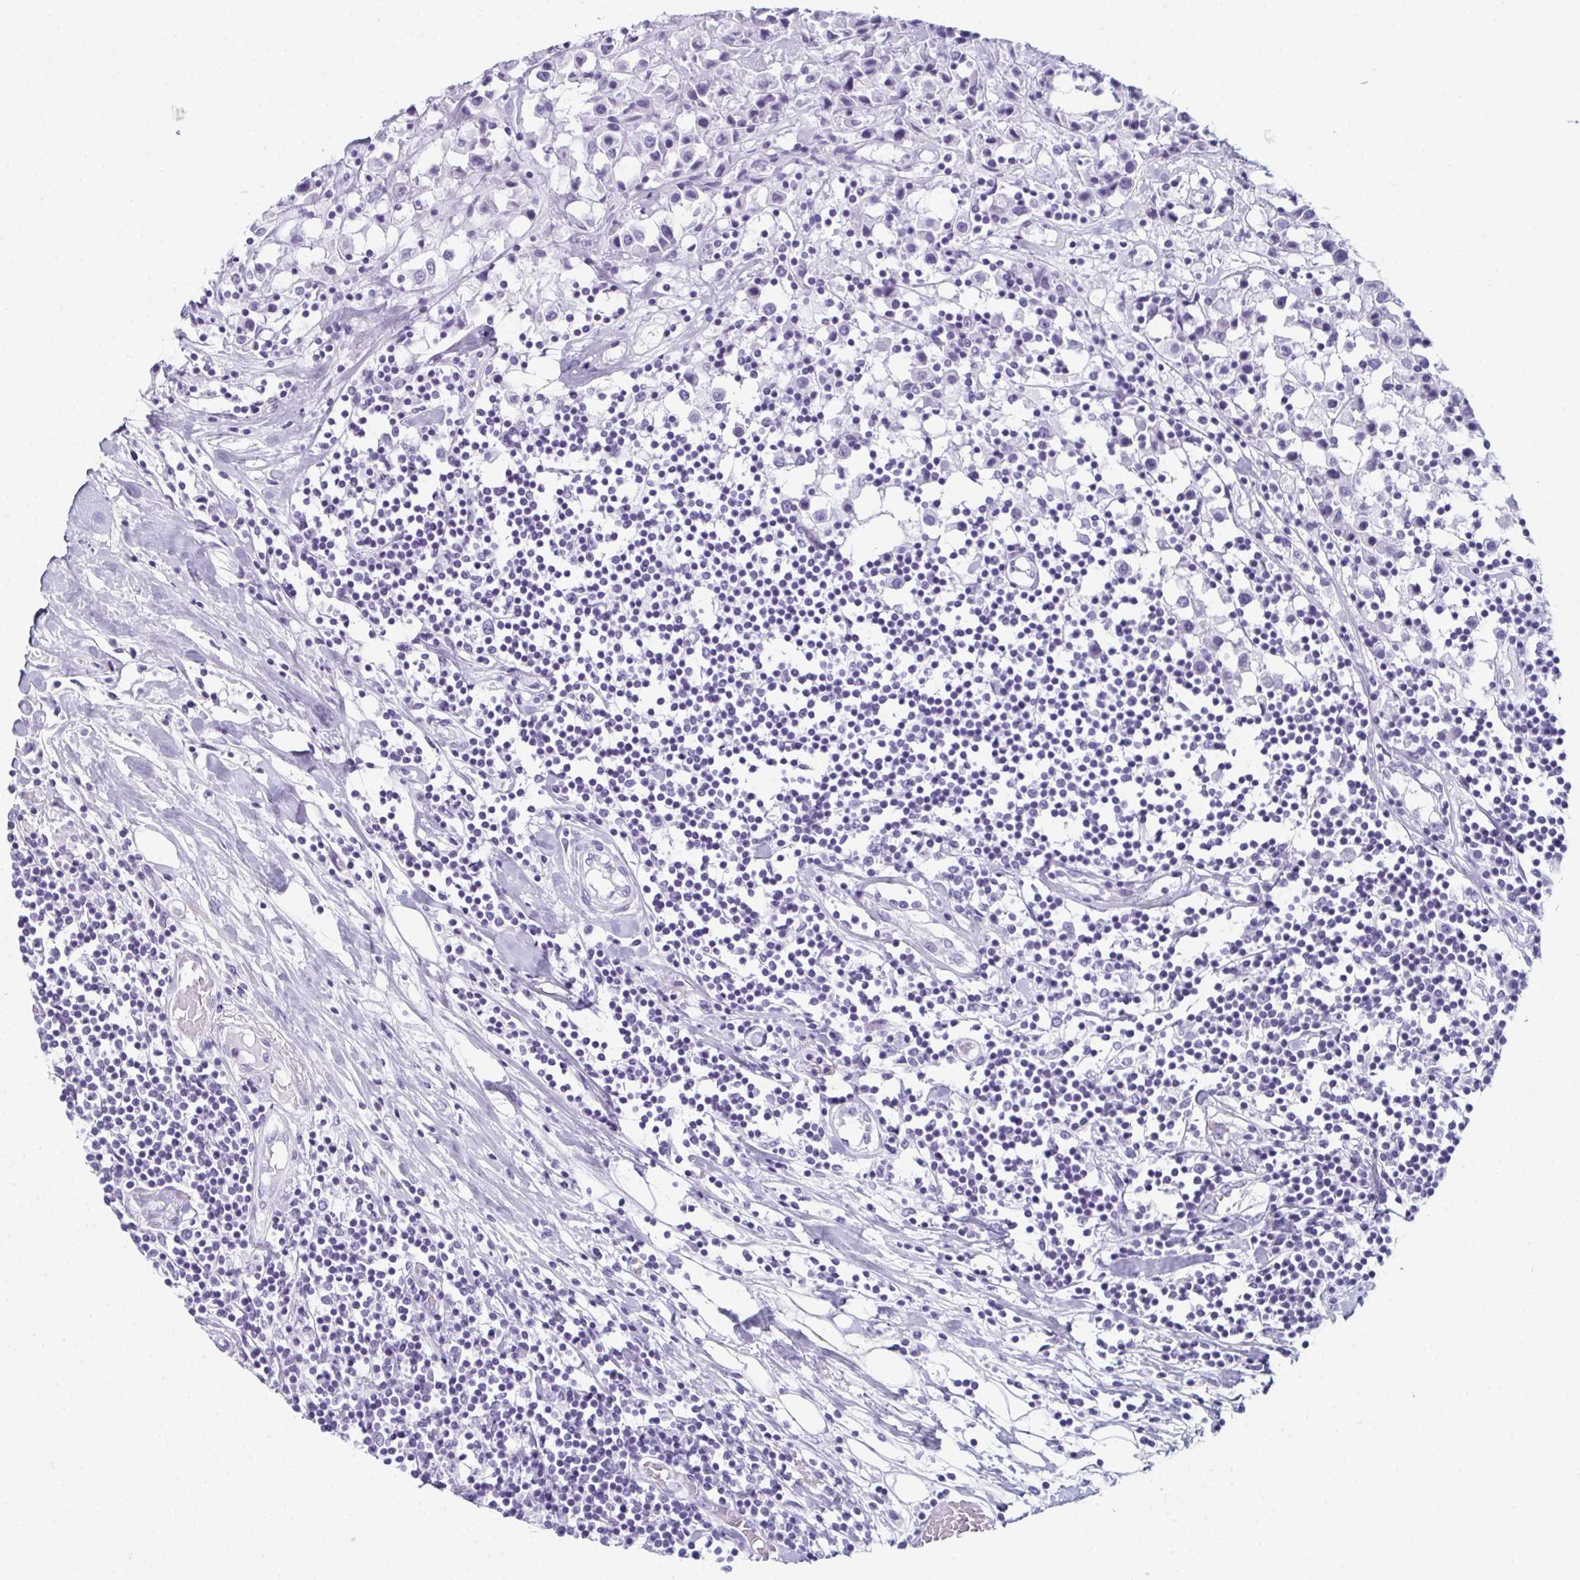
{"staining": {"intensity": "negative", "quantity": "none", "location": "none"}, "tissue": "breast cancer", "cell_type": "Tumor cells", "image_type": "cancer", "snomed": [{"axis": "morphology", "description": "Duct carcinoma"}, {"axis": "topography", "description": "Breast"}], "caption": "The histopathology image reveals no staining of tumor cells in breast invasive ductal carcinoma.", "gene": "ENKUR", "patient": {"sex": "female", "age": 61}}